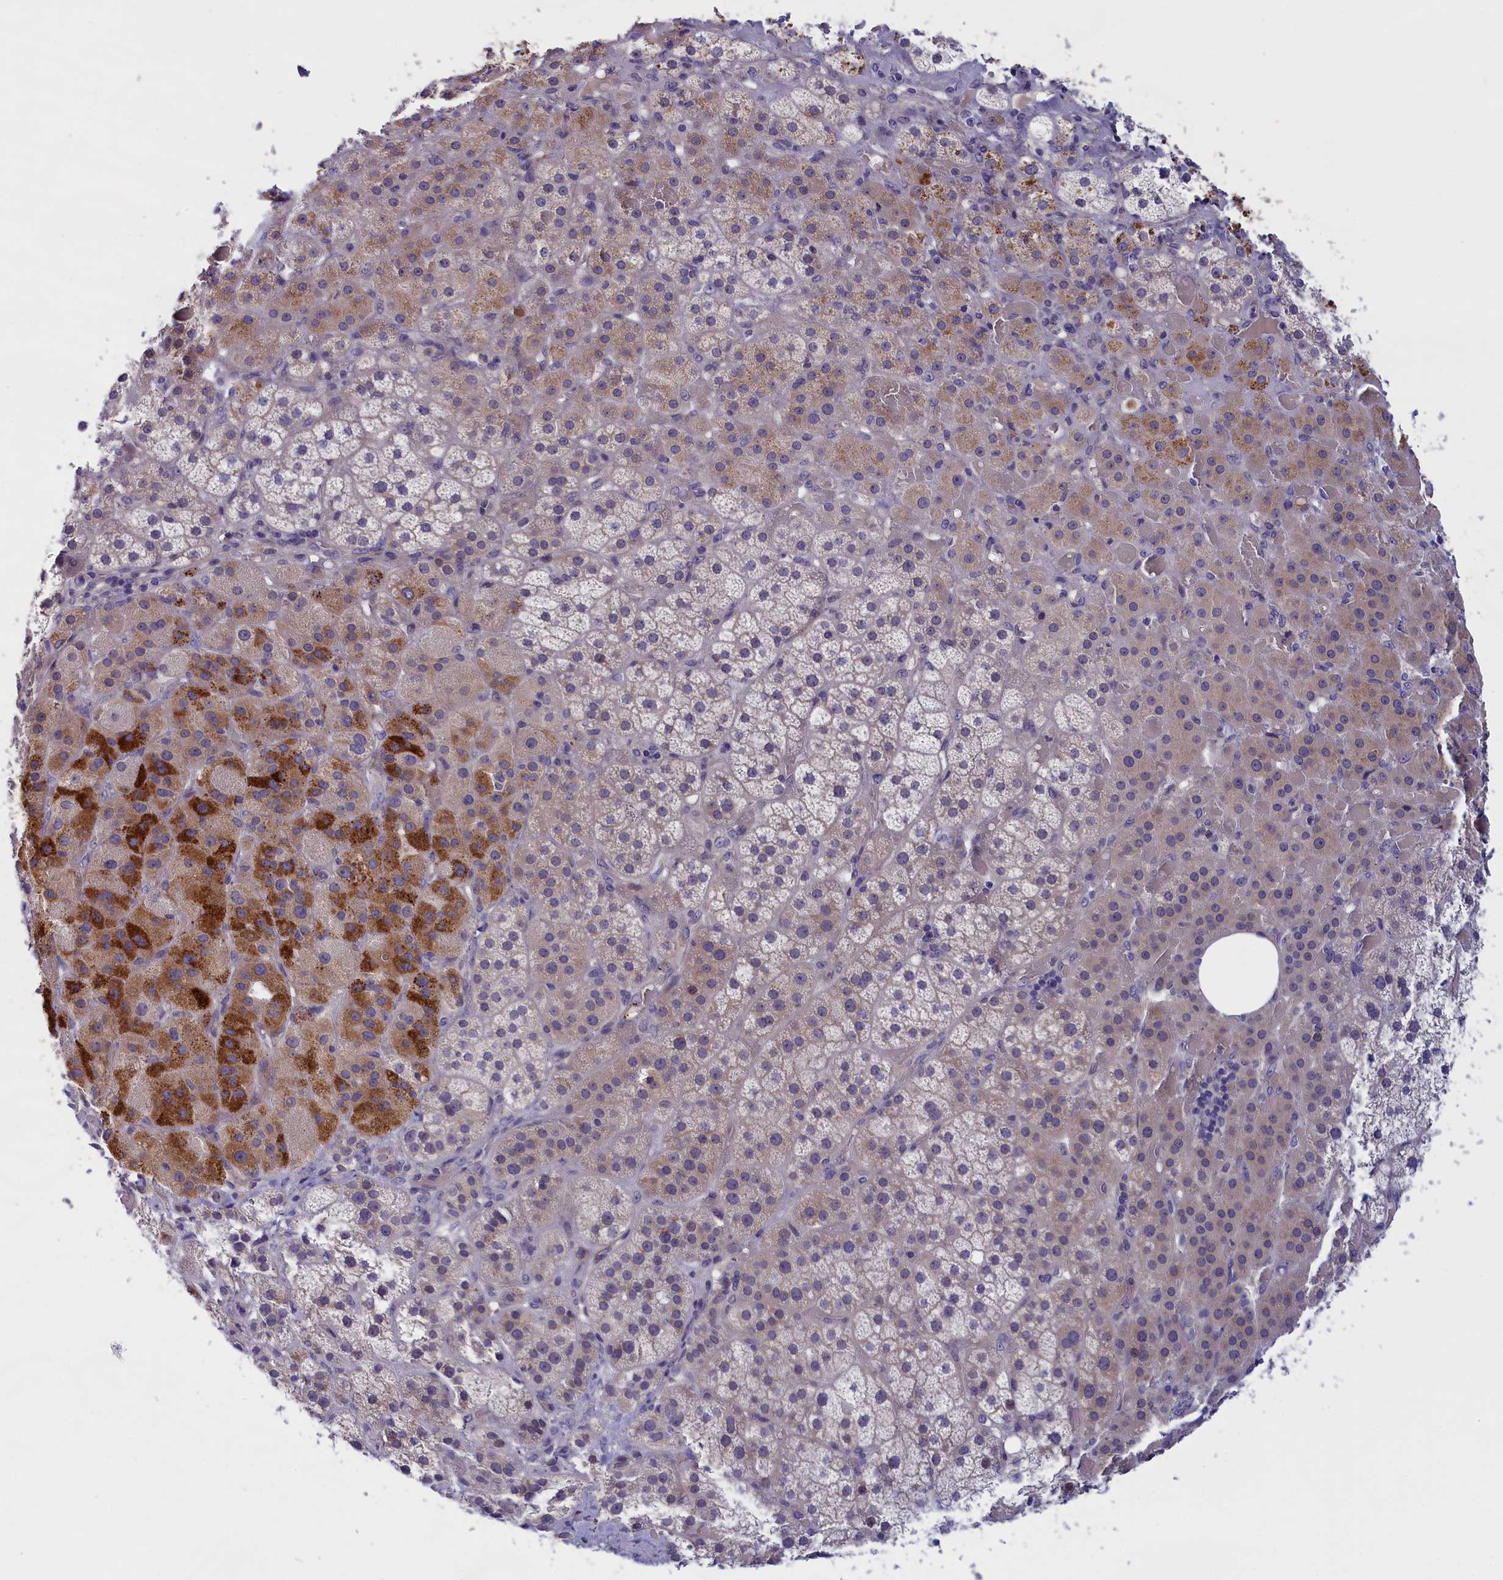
{"staining": {"intensity": "strong", "quantity": "<25%", "location": "cytoplasmic/membranous"}, "tissue": "adrenal gland", "cell_type": "Glandular cells", "image_type": "normal", "snomed": [{"axis": "morphology", "description": "Normal tissue, NOS"}, {"axis": "topography", "description": "Adrenal gland"}], "caption": "The immunohistochemical stain highlights strong cytoplasmic/membranous expression in glandular cells of normal adrenal gland.", "gene": "IGFALS", "patient": {"sex": "male", "age": 57}}